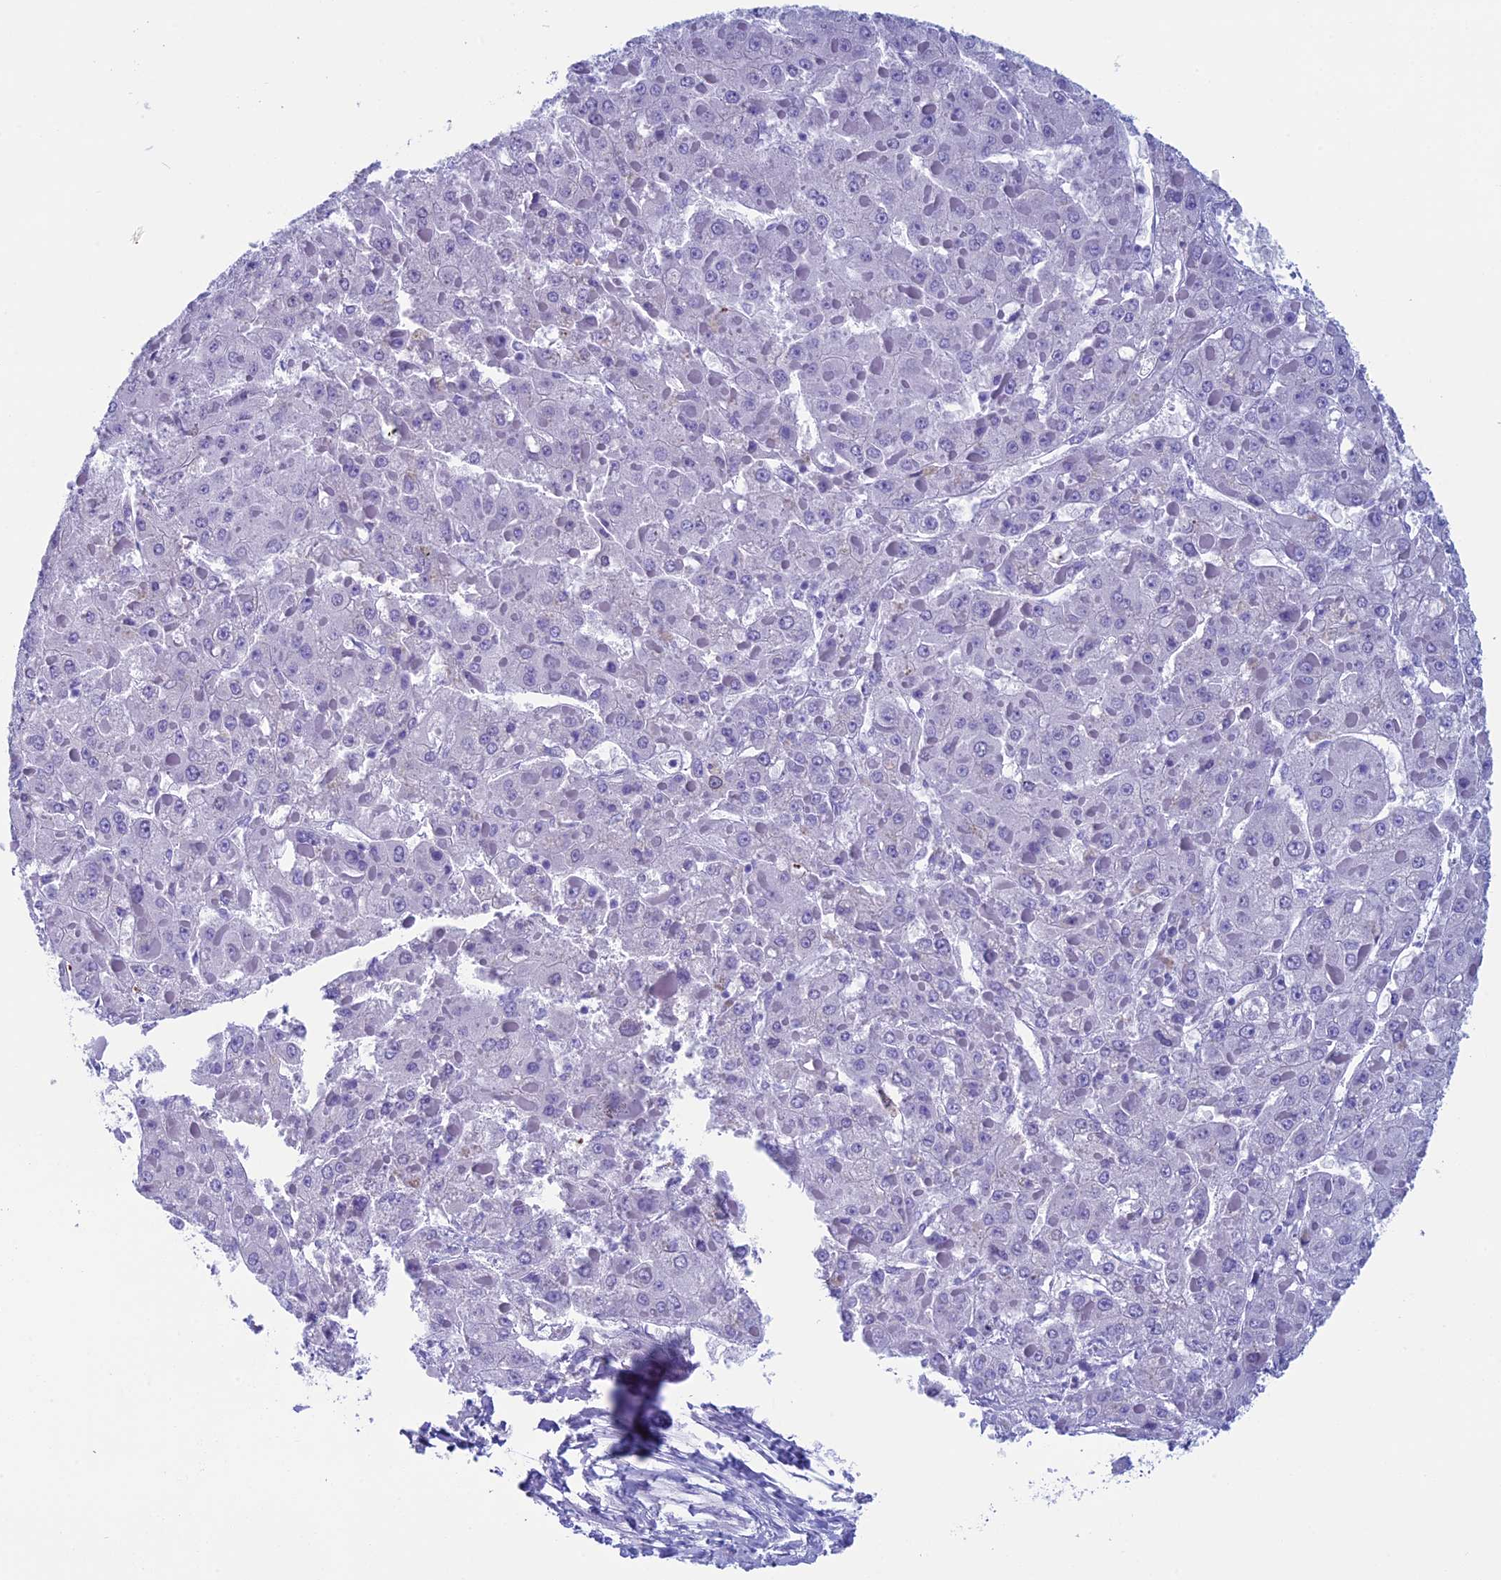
{"staining": {"intensity": "negative", "quantity": "none", "location": "none"}, "tissue": "liver cancer", "cell_type": "Tumor cells", "image_type": "cancer", "snomed": [{"axis": "morphology", "description": "Carcinoma, Hepatocellular, NOS"}, {"axis": "topography", "description": "Liver"}], "caption": "Immunohistochemistry (IHC) photomicrograph of liver cancer stained for a protein (brown), which exhibits no positivity in tumor cells.", "gene": "FAM169A", "patient": {"sex": "female", "age": 73}}